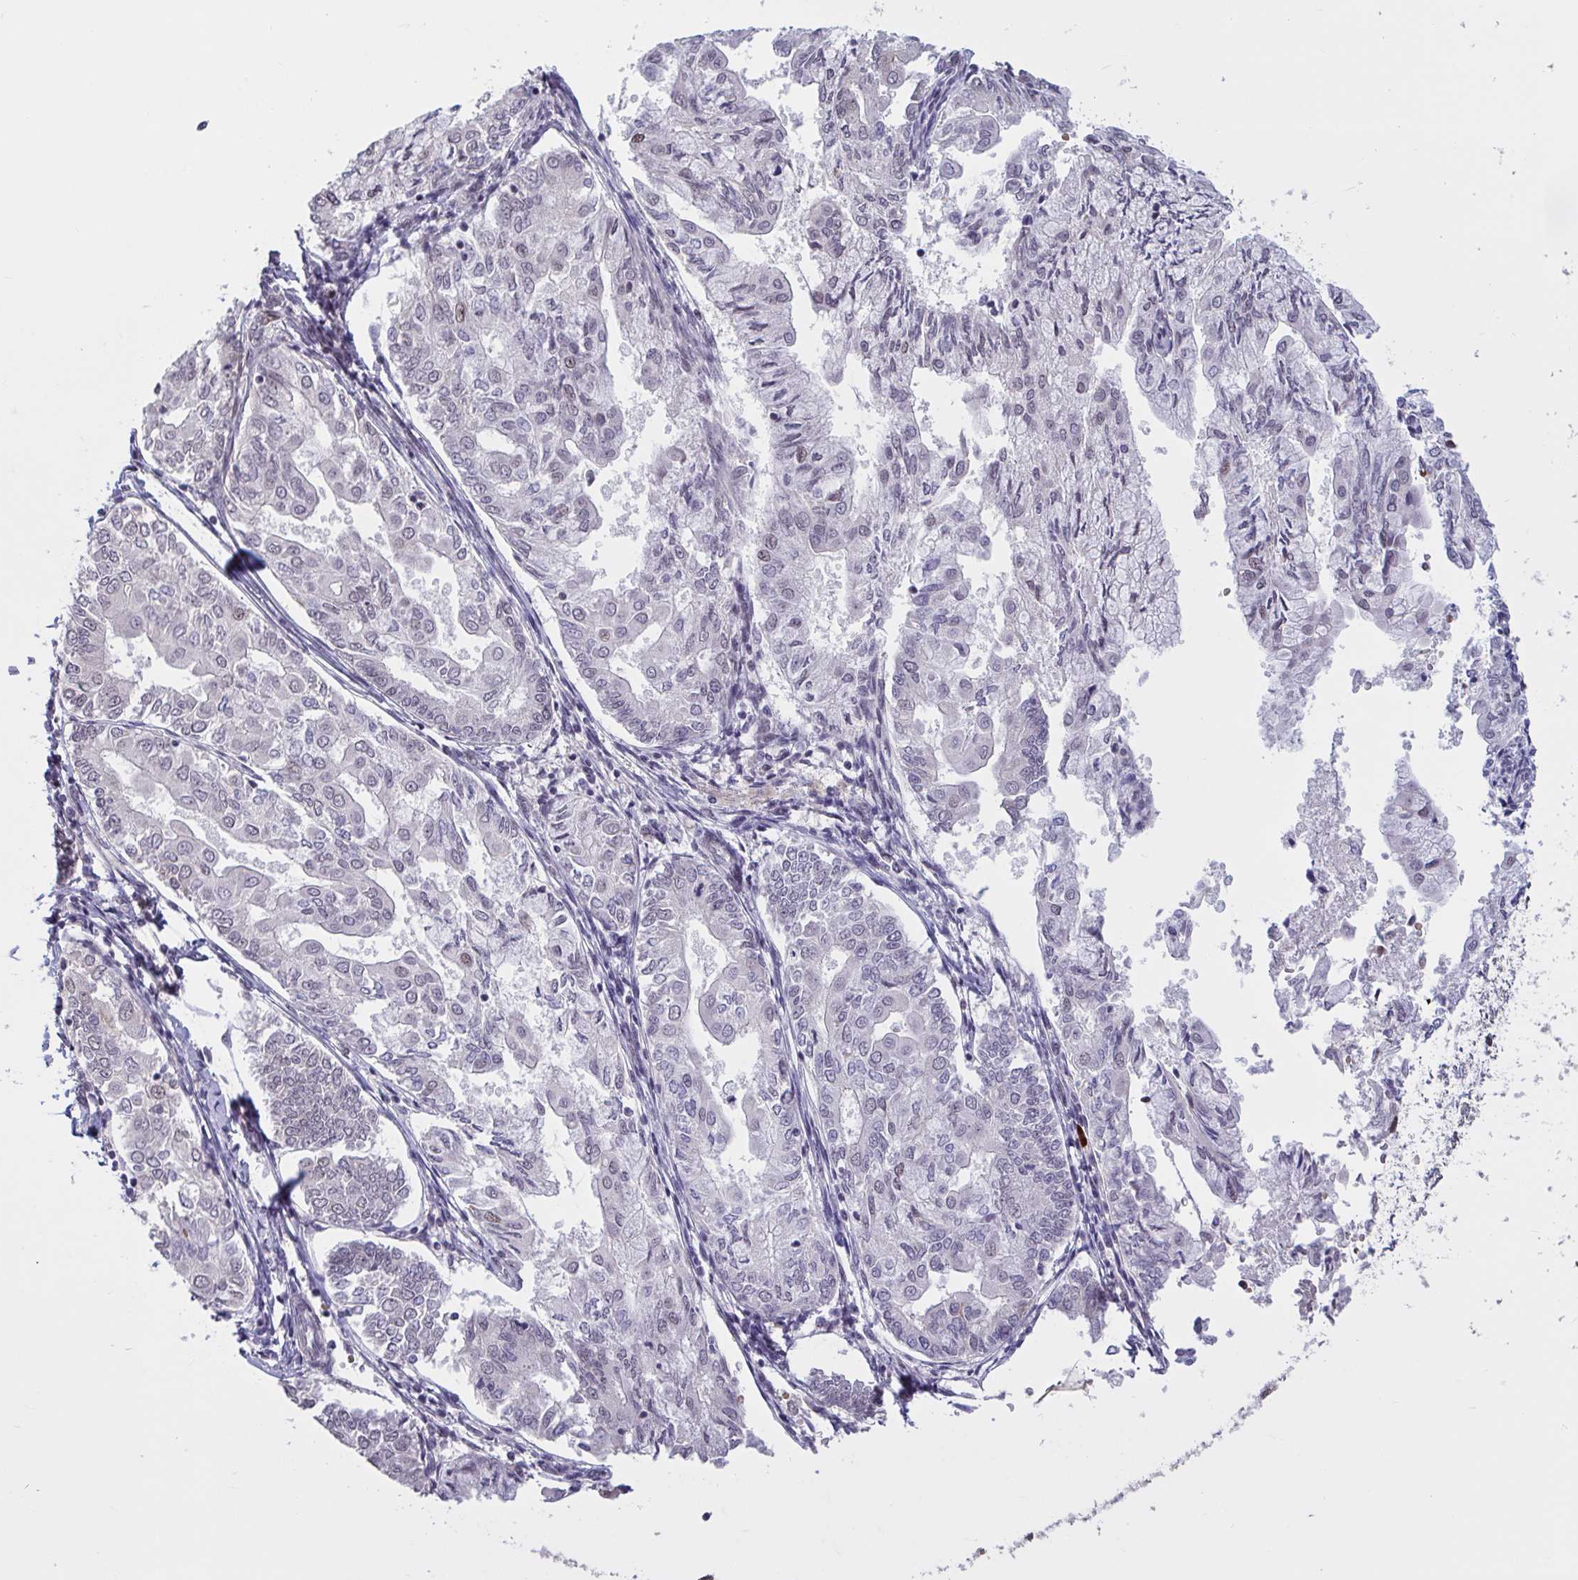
{"staining": {"intensity": "negative", "quantity": "none", "location": "none"}, "tissue": "endometrial cancer", "cell_type": "Tumor cells", "image_type": "cancer", "snomed": [{"axis": "morphology", "description": "Adenocarcinoma, NOS"}, {"axis": "topography", "description": "Endometrium"}], "caption": "Protein analysis of endometrial cancer shows no significant staining in tumor cells.", "gene": "ZNF414", "patient": {"sex": "female", "age": 68}}